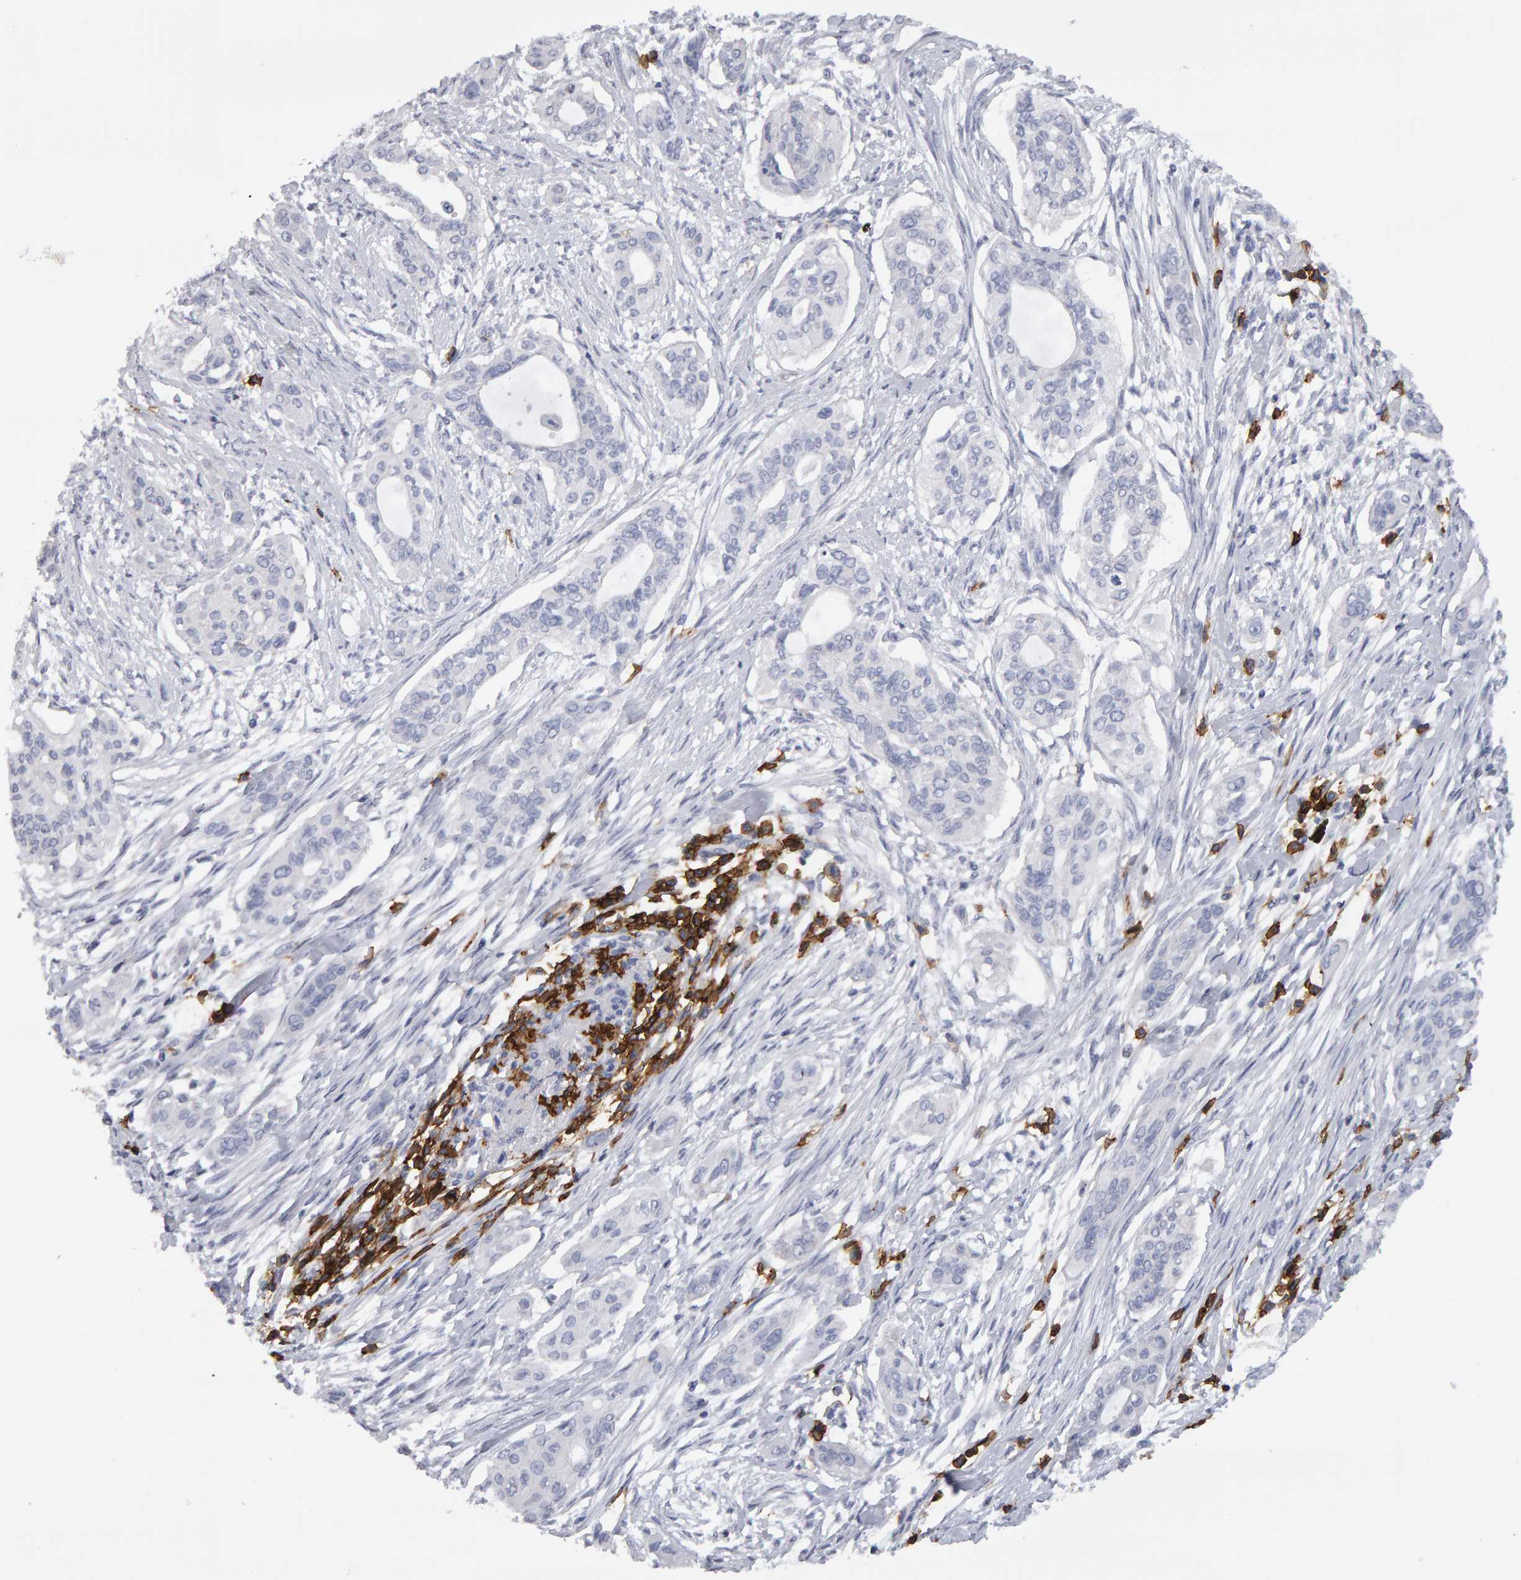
{"staining": {"intensity": "negative", "quantity": "none", "location": "none"}, "tissue": "pancreatic cancer", "cell_type": "Tumor cells", "image_type": "cancer", "snomed": [{"axis": "morphology", "description": "Adenocarcinoma, NOS"}, {"axis": "topography", "description": "Pancreas"}], "caption": "This photomicrograph is of pancreatic adenocarcinoma stained with immunohistochemistry to label a protein in brown with the nuclei are counter-stained blue. There is no expression in tumor cells.", "gene": "CD38", "patient": {"sex": "female", "age": 60}}